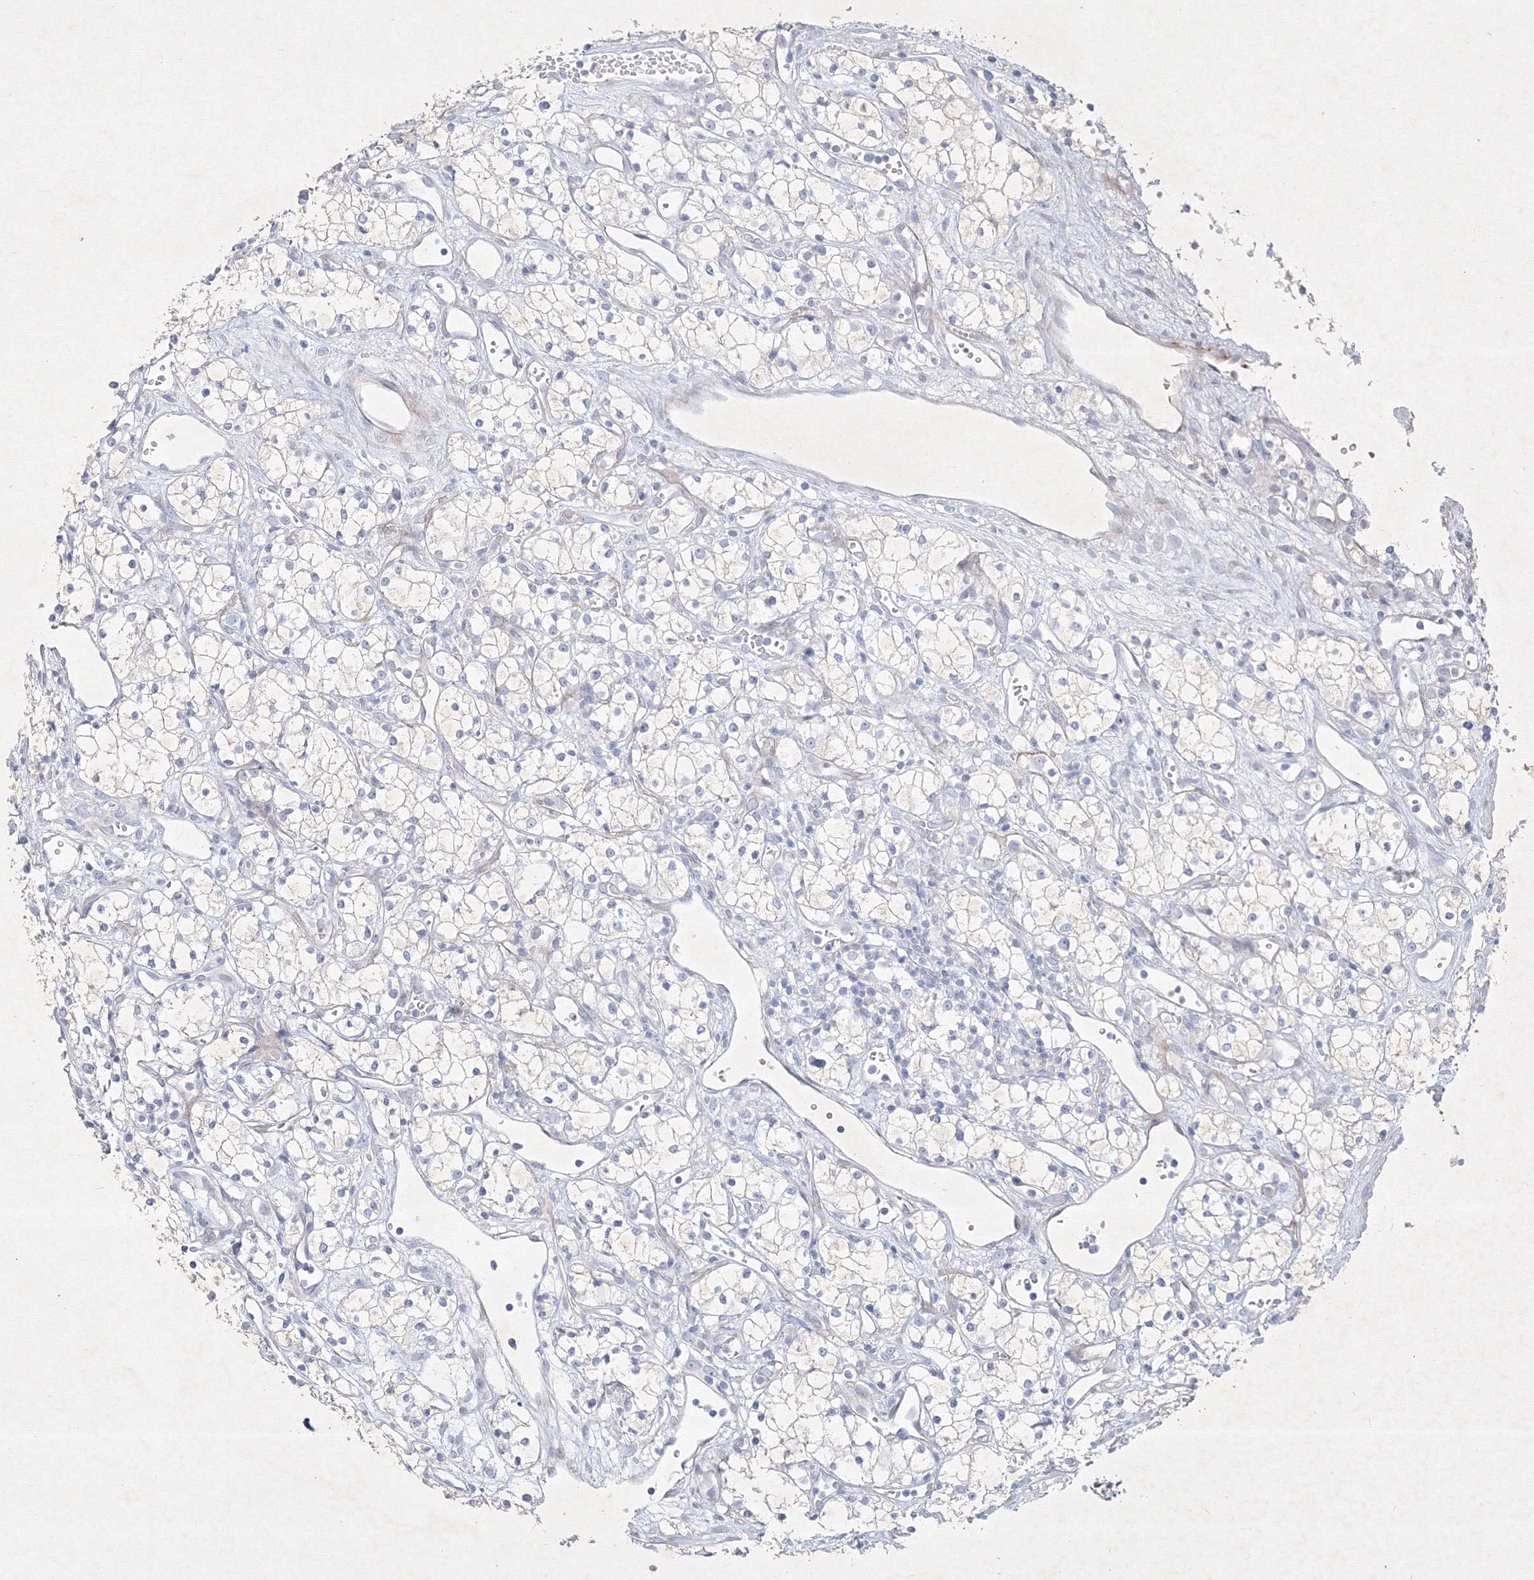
{"staining": {"intensity": "negative", "quantity": "none", "location": "none"}, "tissue": "renal cancer", "cell_type": "Tumor cells", "image_type": "cancer", "snomed": [{"axis": "morphology", "description": "Adenocarcinoma, NOS"}, {"axis": "topography", "description": "Kidney"}], "caption": "Human renal cancer (adenocarcinoma) stained for a protein using IHC reveals no positivity in tumor cells.", "gene": "CXXC4", "patient": {"sex": "male", "age": 59}}